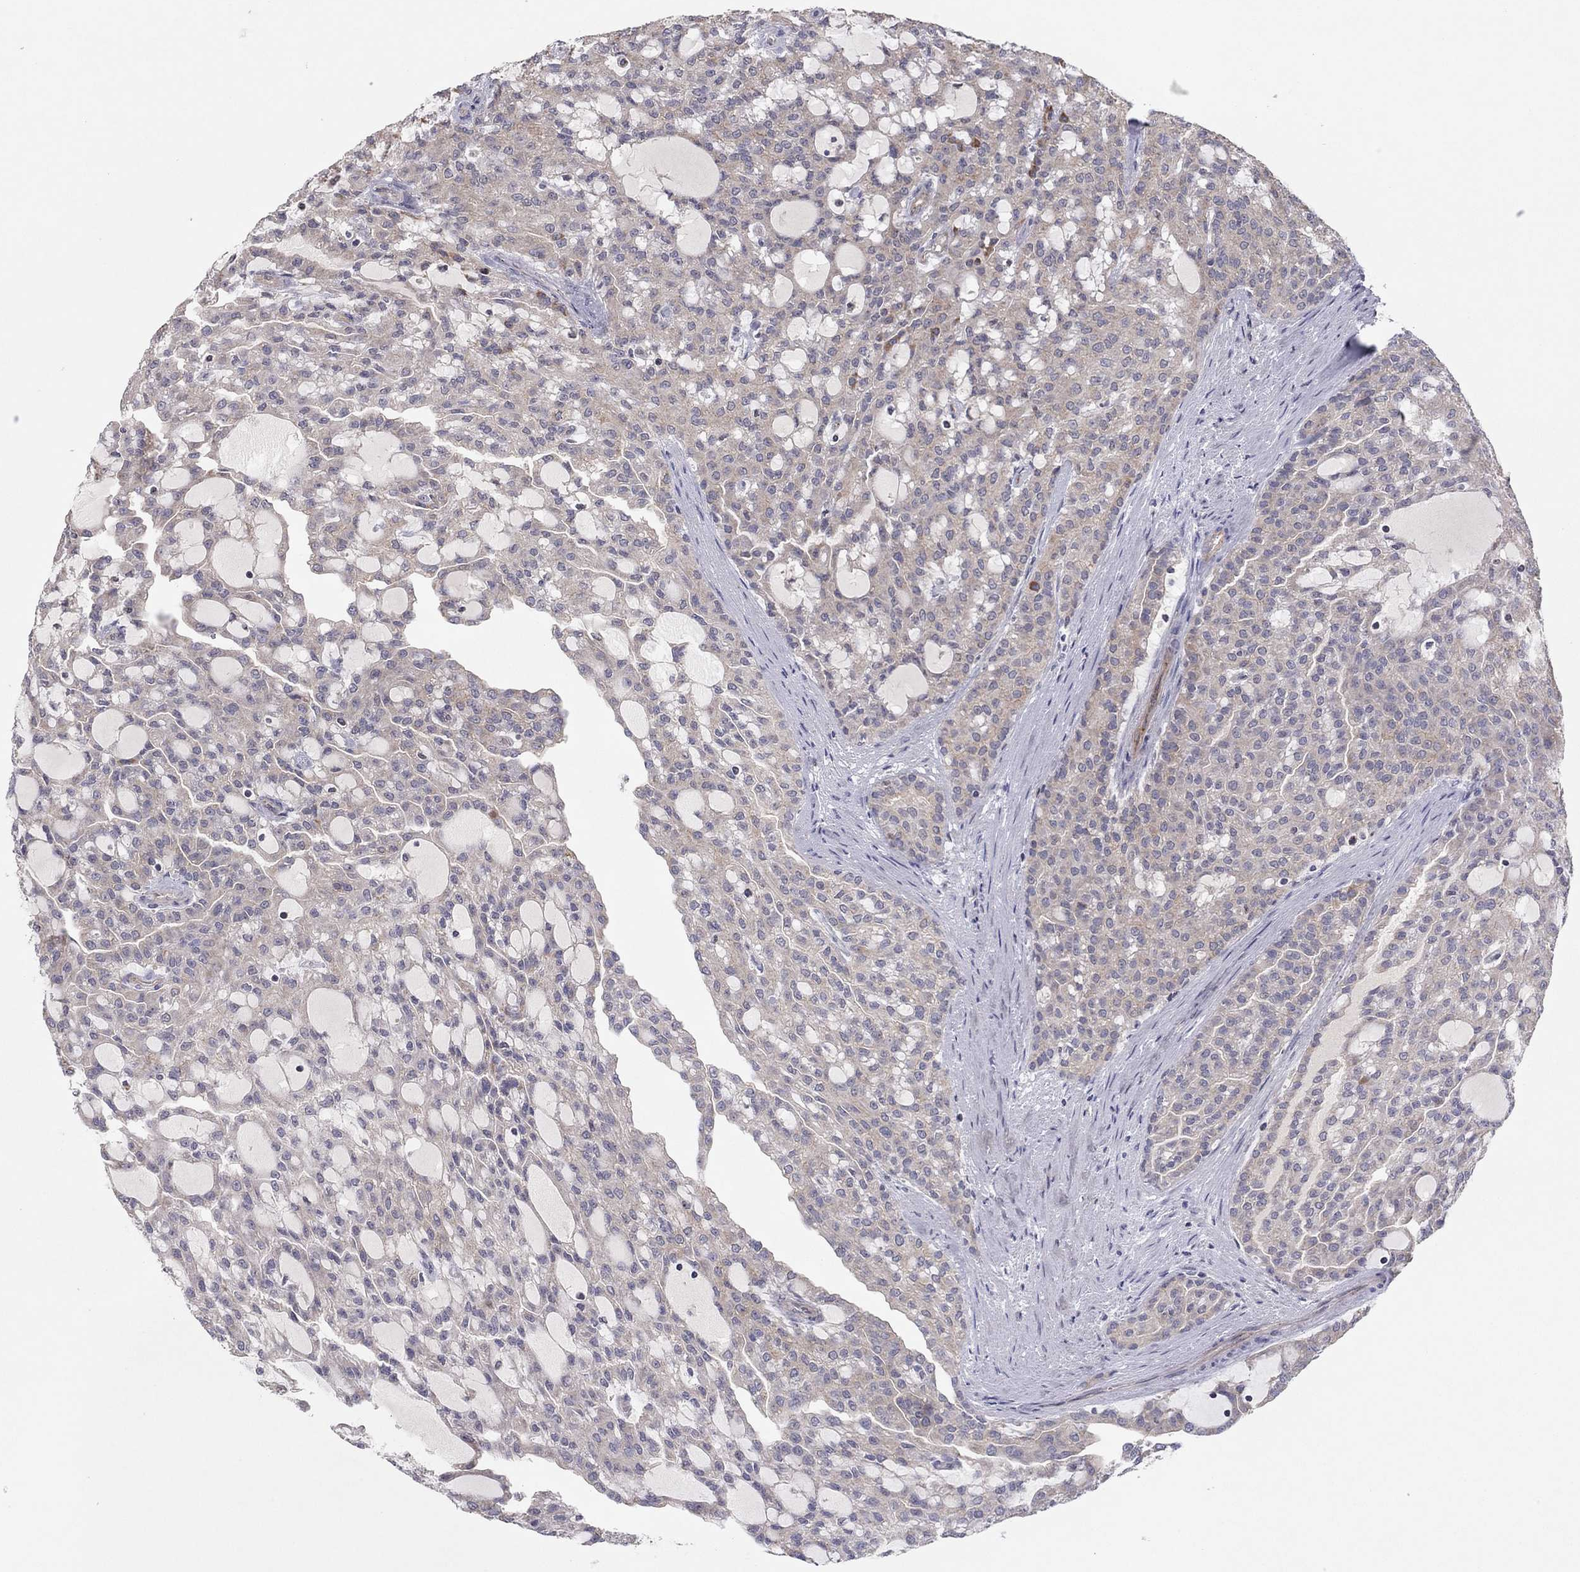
{"staining": {"intensity": "weak", "quantity": "<25%", "location": "cytoplasmic/membranous"}, "tissue": "renal cancer", "cell_type": "Tumor cells", "image_type": "cancer", "snomed": [{"axis": "morphology", "description": "Adenocarcinoma, NOS"}, {"axis": "topography", "description": "Kidney"}], "caption": "Renal cancer (adenocarcinoma) stained for a protein using immunohistochemistry demonstrates no positivity tumor cells.", "gene": "CRACDL", "patient": {"sex": "male", "age": 63}}